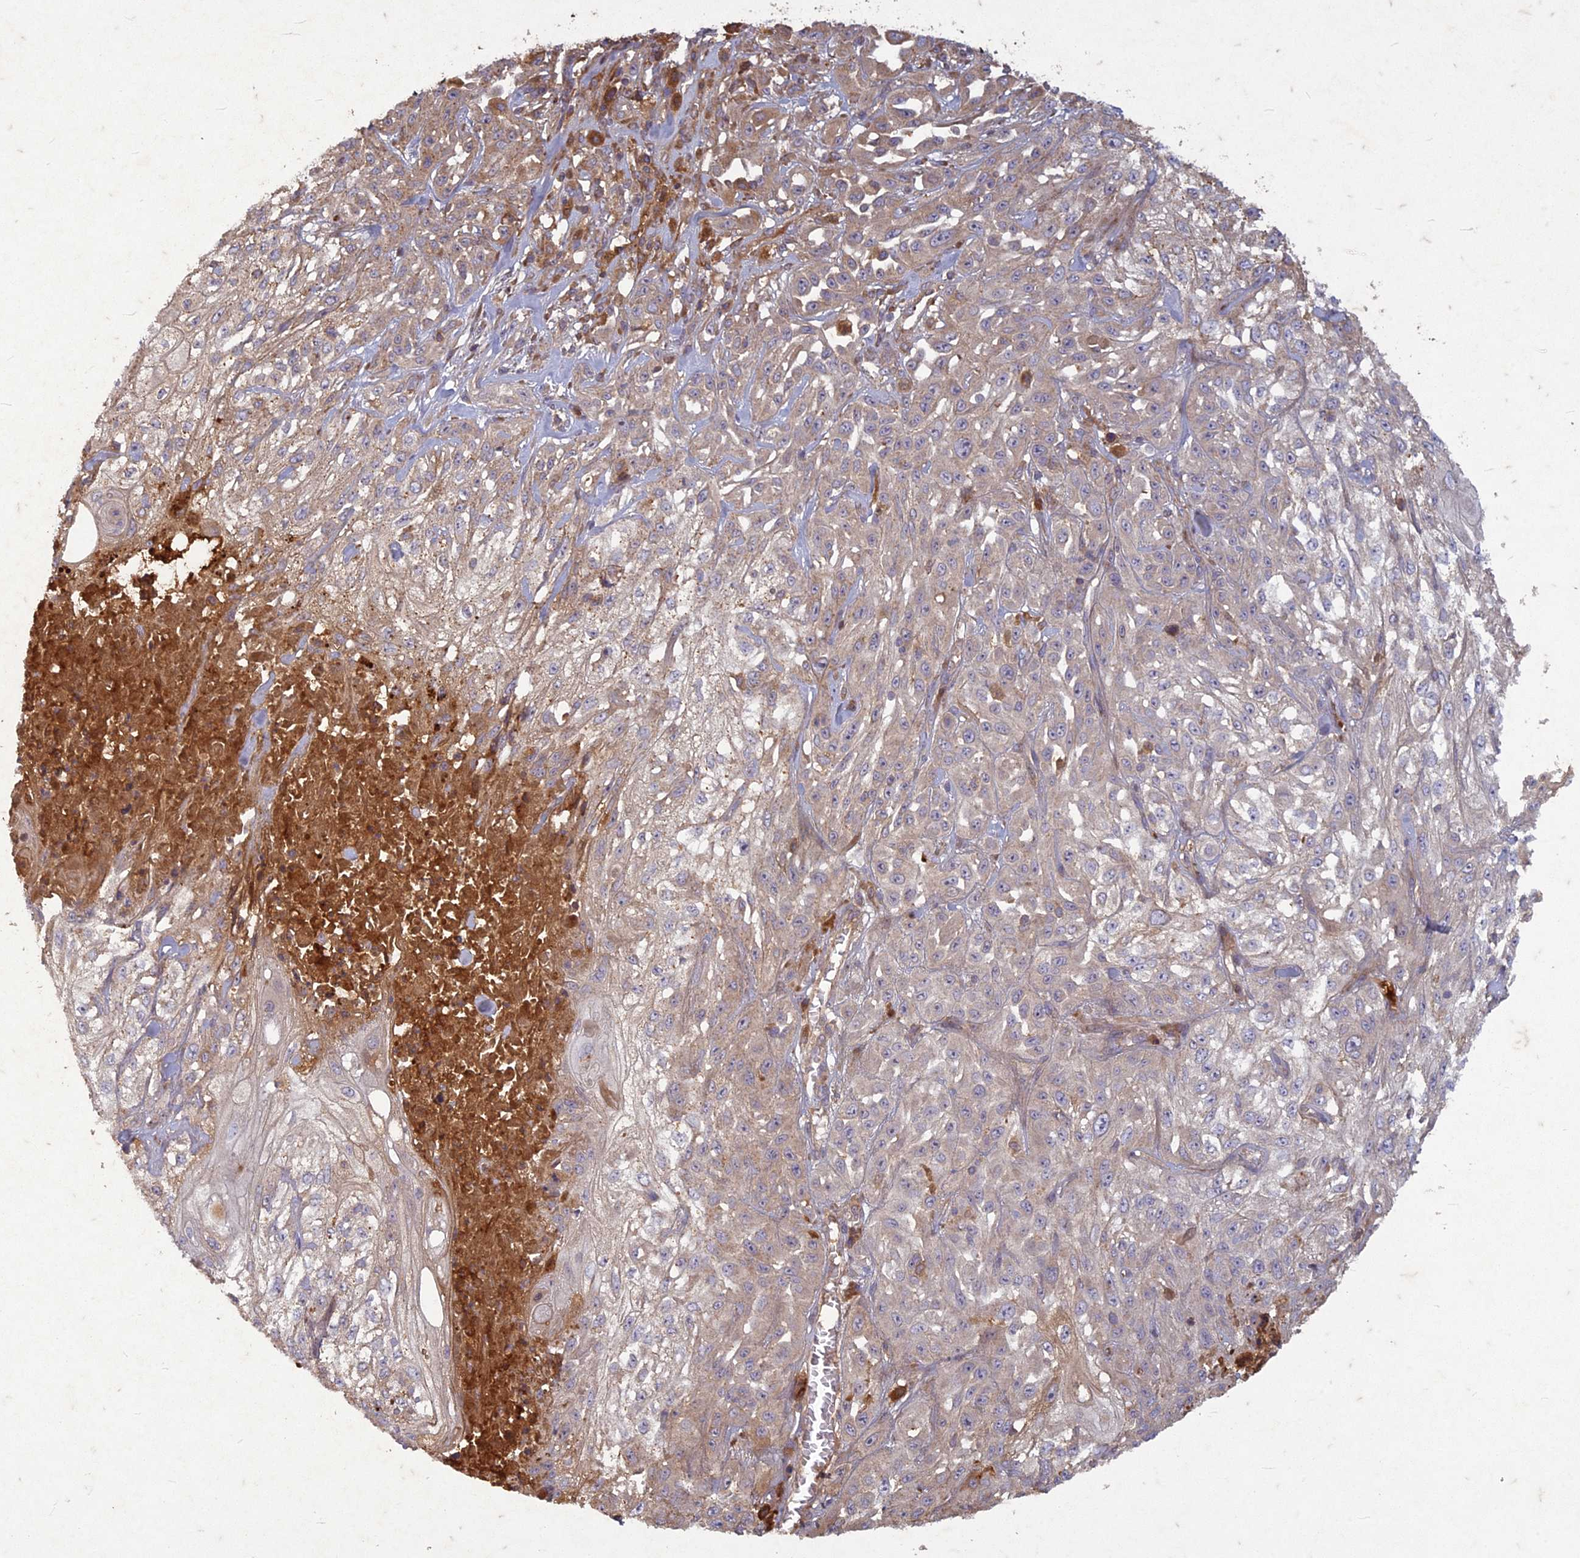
{"staining": {"intensity": "negative", "quantity": "none", "location": "none"}, "tissue": "skin cancer", "cell_type": "Tumor cells", "image_type": "cancer", "snomed": [{"axis": "morphology", "description": "Squamous cell carcinoma, NOS"}, {"axis": "morphology", "description": "Squamous cell carcinoma, metastatic, NOS"}, {"axis": "topography", "description": "Skin"}, {"axis": "topography", "description": "Lymph node"}], "caption": "IHC photomicrograph of human metastatic squamous cell carcinoma (skin) stained for a protein (brown), which exhibits no staining in tumor cells.", "gene": "TCF25", "patient": {"sex": "male", "age": 75}}